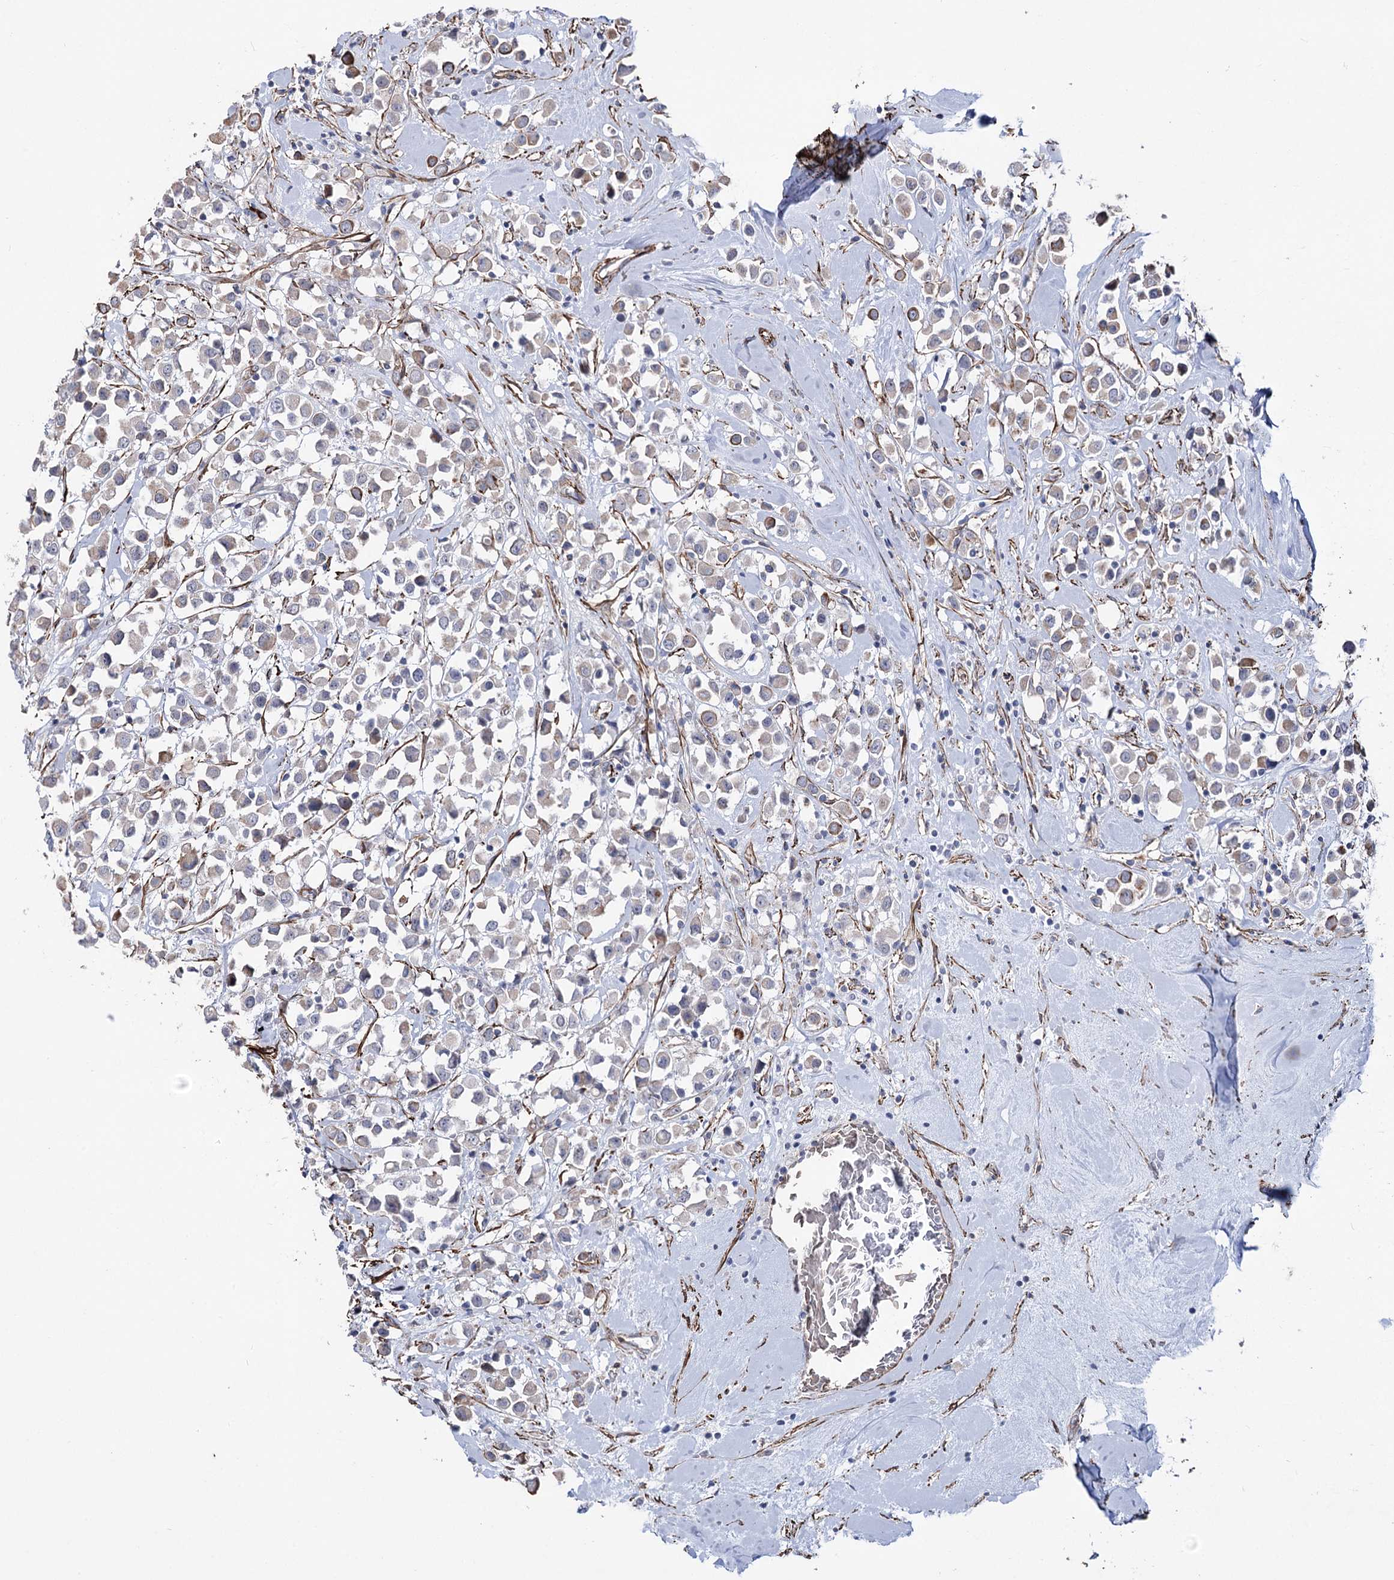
{"staining": {"intensity": "moderate", "quantity": "<25%", "location": "cytoplasmic/membranous"}, "tissue": "breast cancer", "cell_type": "Tumor cells", "image_type": "cancer", "snomed": [{"axis": "morphology", "description": "Duct carcinoma"}, {"axis": "topography", "description": "Breast"}], "caption": "The immunohistochemical stain highlights moderate cytoplasmic/membranous staining in tumor cells of breast cancer tissue.", "gene": "ARHGAP20", "patient": {"sex": "female", "age": 61}}